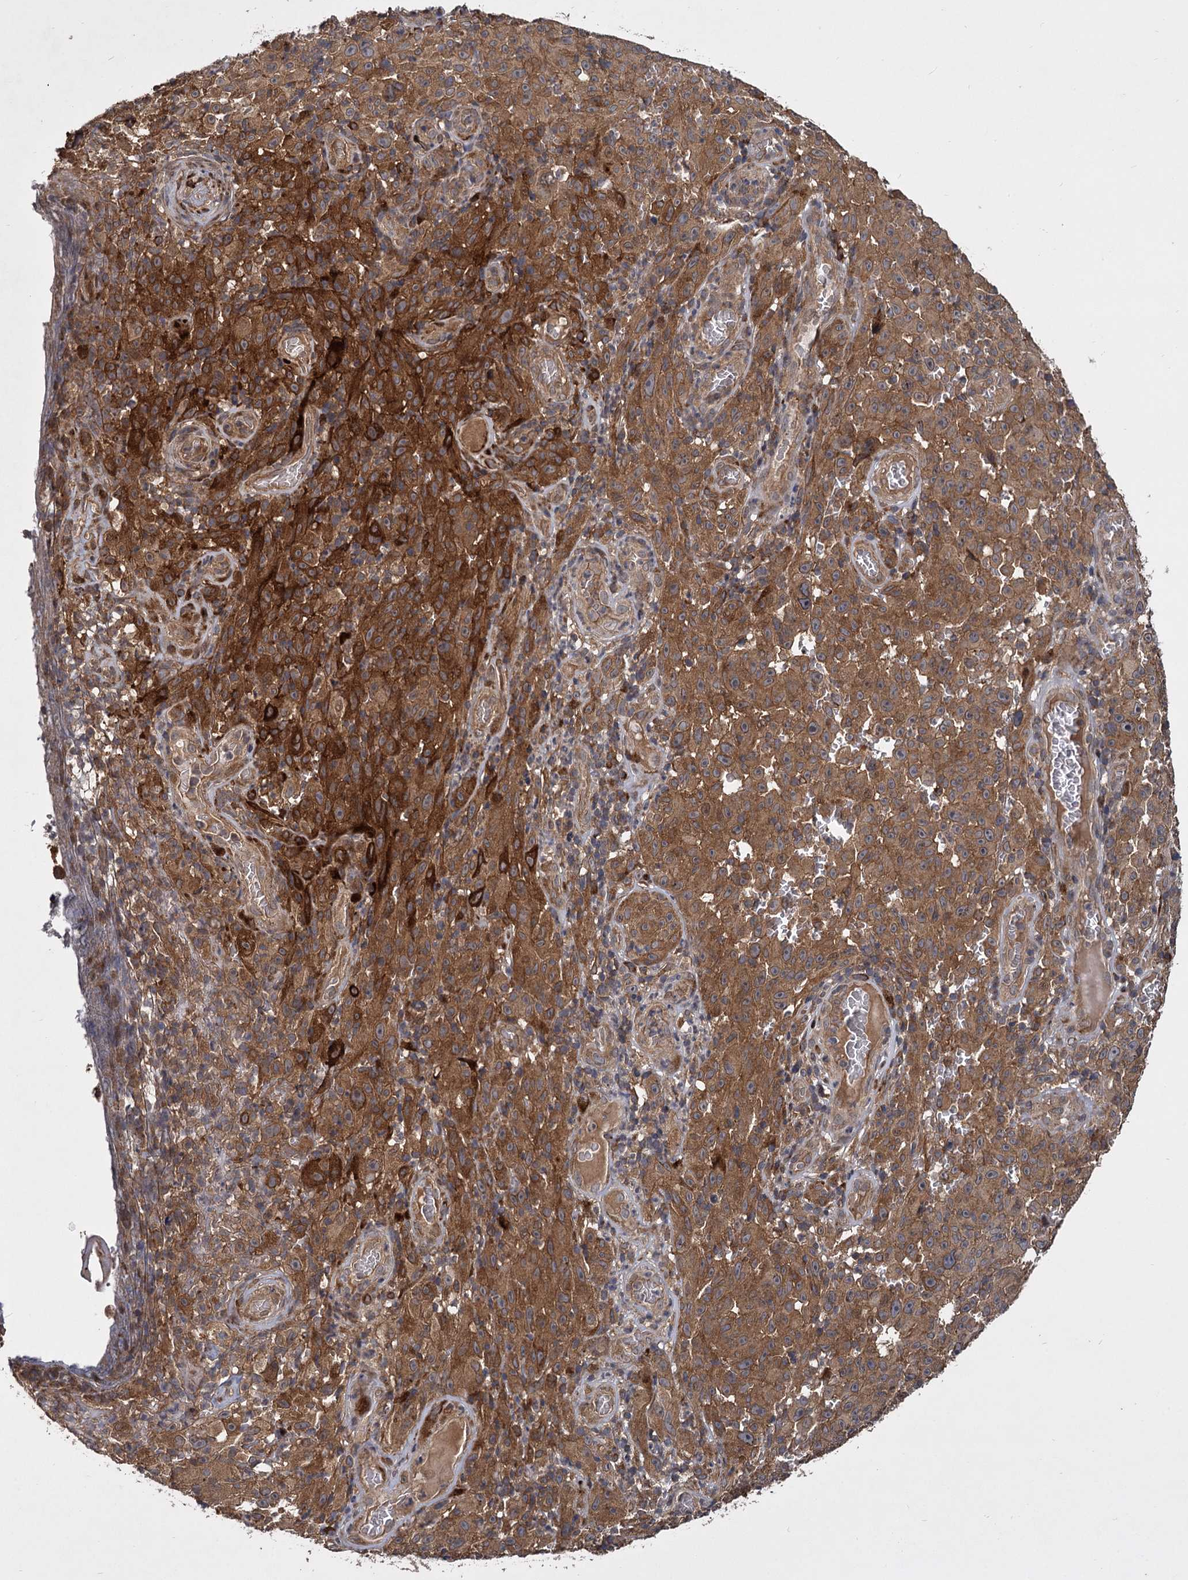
{"staining": {"intensity": "strong", "quantity": ">75%", "location": "cytoplasmic/membranous"}, "tissue": "melanoma", "cell_type": "Tumor cells", "image_type": "cancer", "snomed": [{"axis": "morphology", "description": "Malignant melanoma, NOS"}, {"axis": "topography", "description": "Skin"}], "caption": "DAB (3,3'-diaminobenzidine) immunohistochemical staining of human melanoma reveals strong cytoplasmic/membranous protein staining in approximately >75% of tumor cells.", "gene": "INPPL1", "patient": {"sex": "female", "age": 82}}